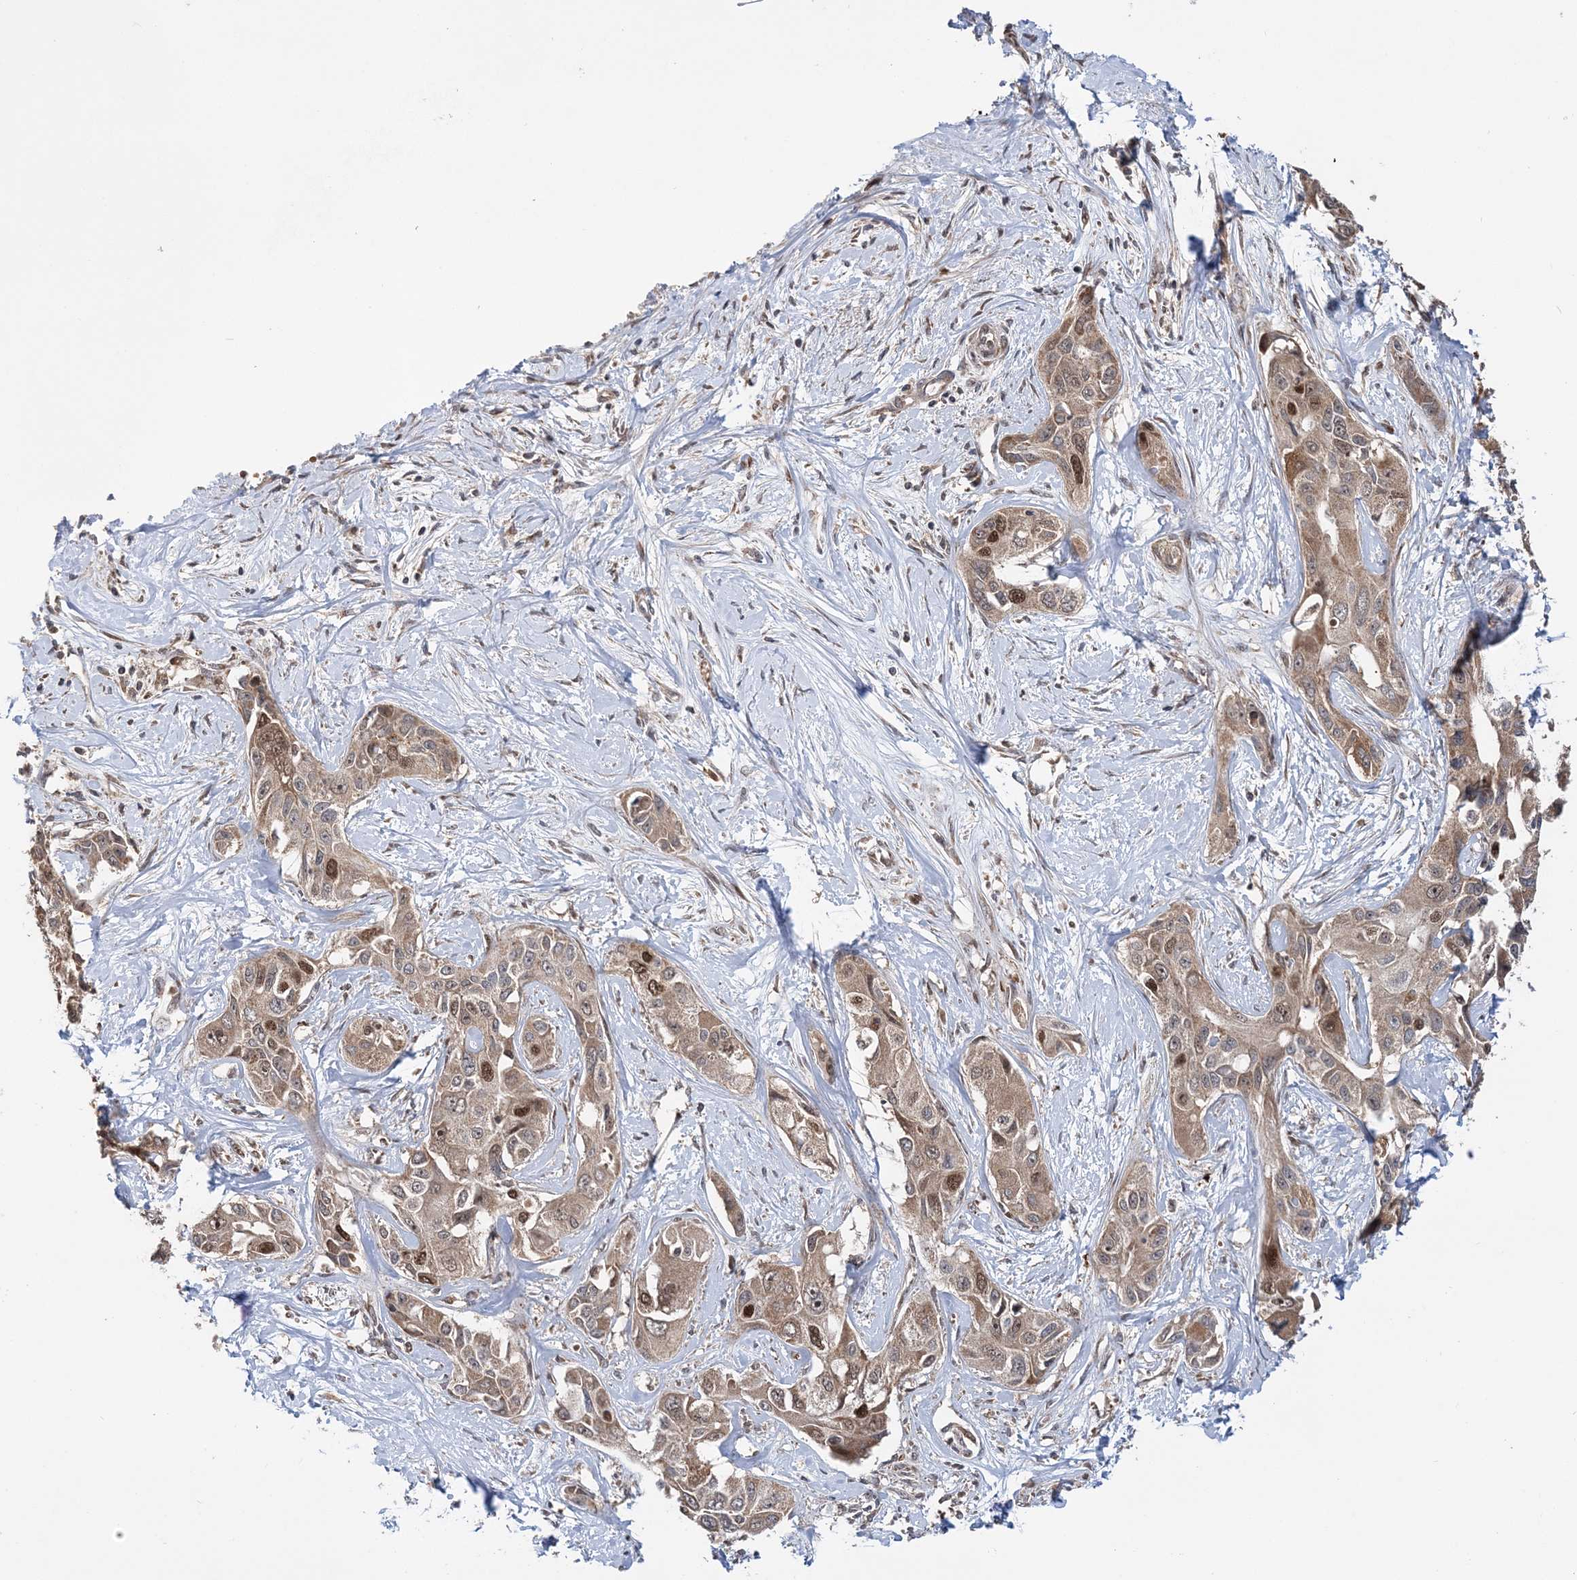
{"staining": {"intensity": "moderate", "quantity": "25%-75%", "location": "cytoplasmic/membranous,nuclear"}, "tissue": "liver cancer", "cell_type": "Tumor cells", "image_type": "cancer", "snomed": [{"axis": "morphology", "description": "Cholangiocarcinoma"}, {"axis": "topography", "description": "Liver"}], "caption": "Liver cancer tissue shows moderate cytoplasmic/membranous and nuclear expression in approximately 25%-75% of tumor cells, visualized by immunohistochemistry.", "gene": "KIF4A", "patient": {"sex": "male", "age": 59}}